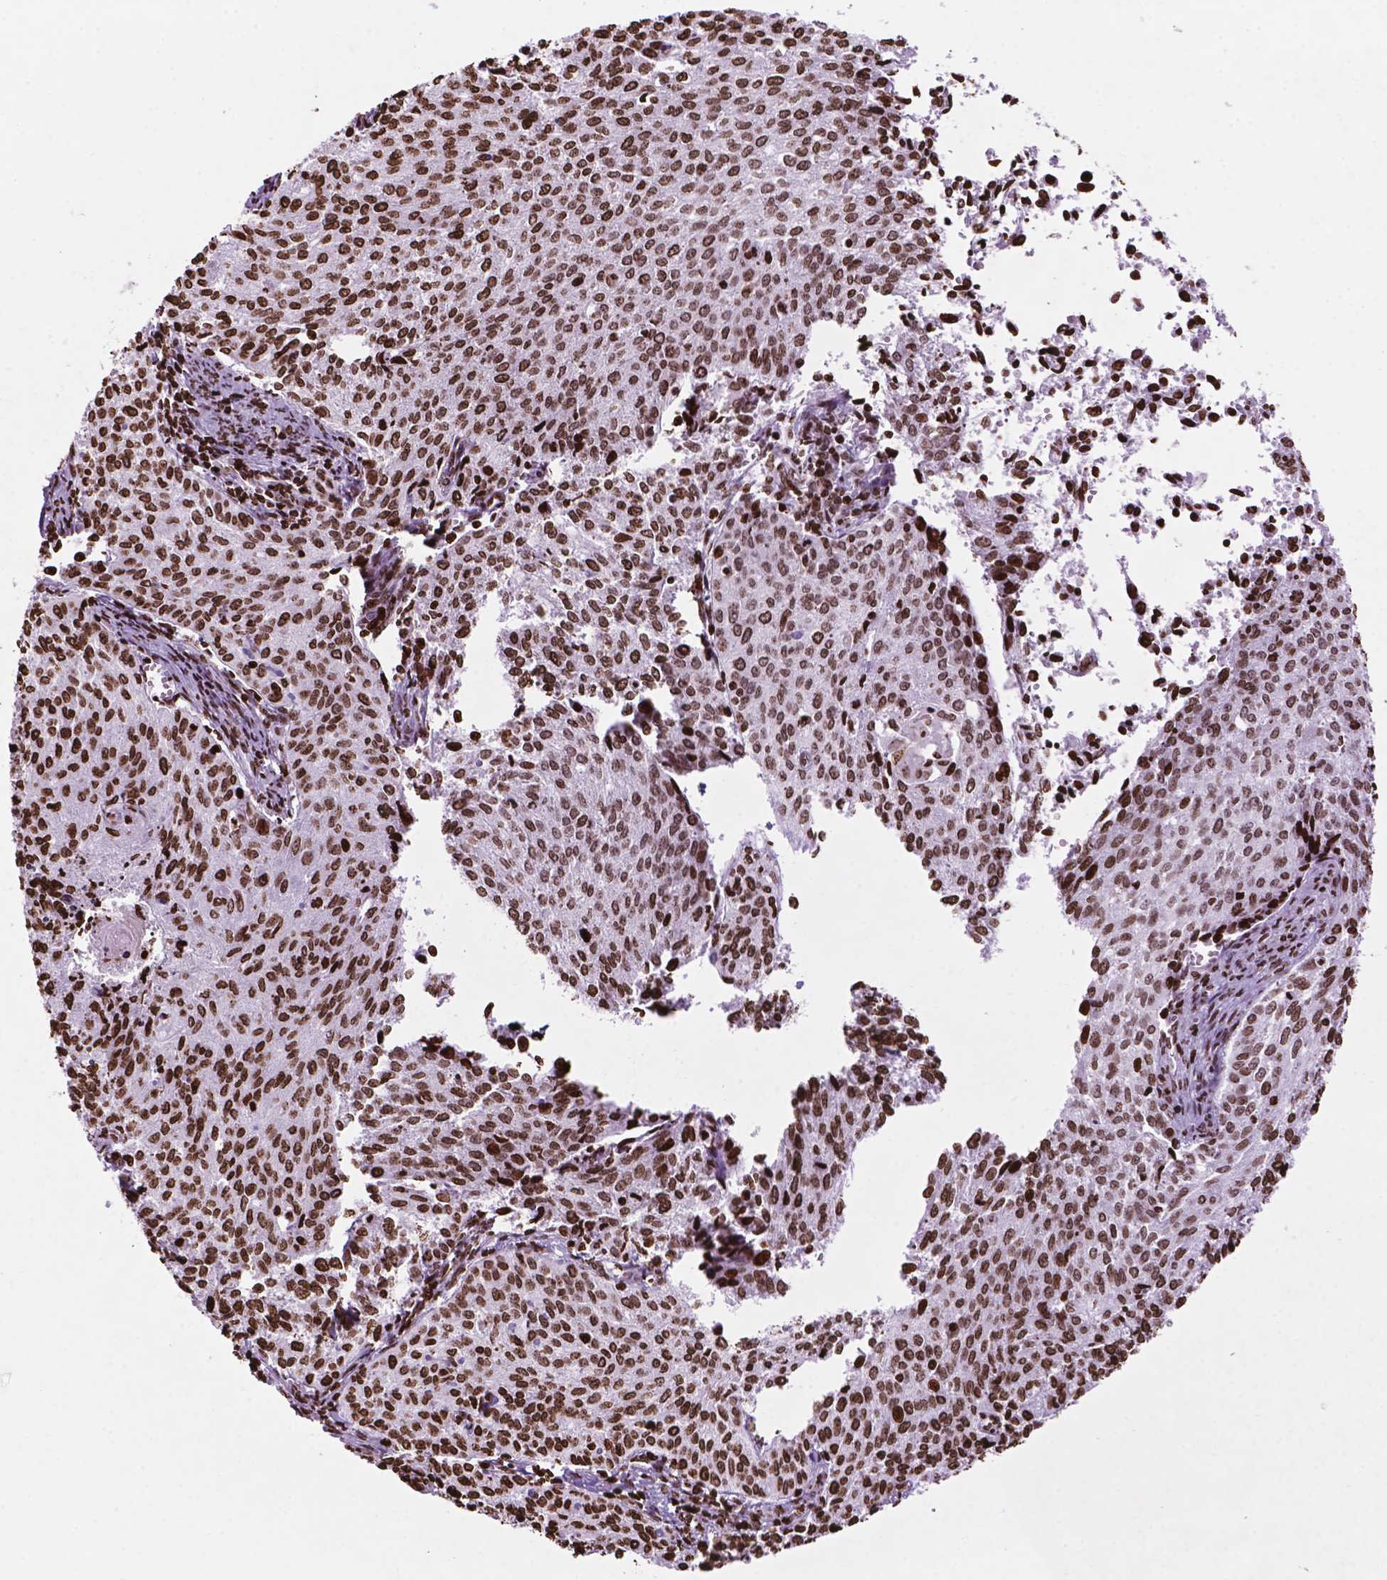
{"staining": {"intensity": "strong", "quantity": ">75%", "location": "nuclear"}, "tissue": "cervical cancer", "cell_type": "Tumor cells", "image_type": "cancer", "snomed": [{"axis": "morphology", "description": "Squamous cell carcinoma, NOS"}, {"axis": "topography", "description": "Cervix"}], "caption": "Protein expression analysis of human cervical cancer reveals strong nuclear positivity in about >75% of tumor cells. Using DAB (brown) and hematoxylin (blue) stains, captured at high magnification using brightfield microscopy.", "gene": "TMEM250", "patient": {"sex": "female", "age": 38}}